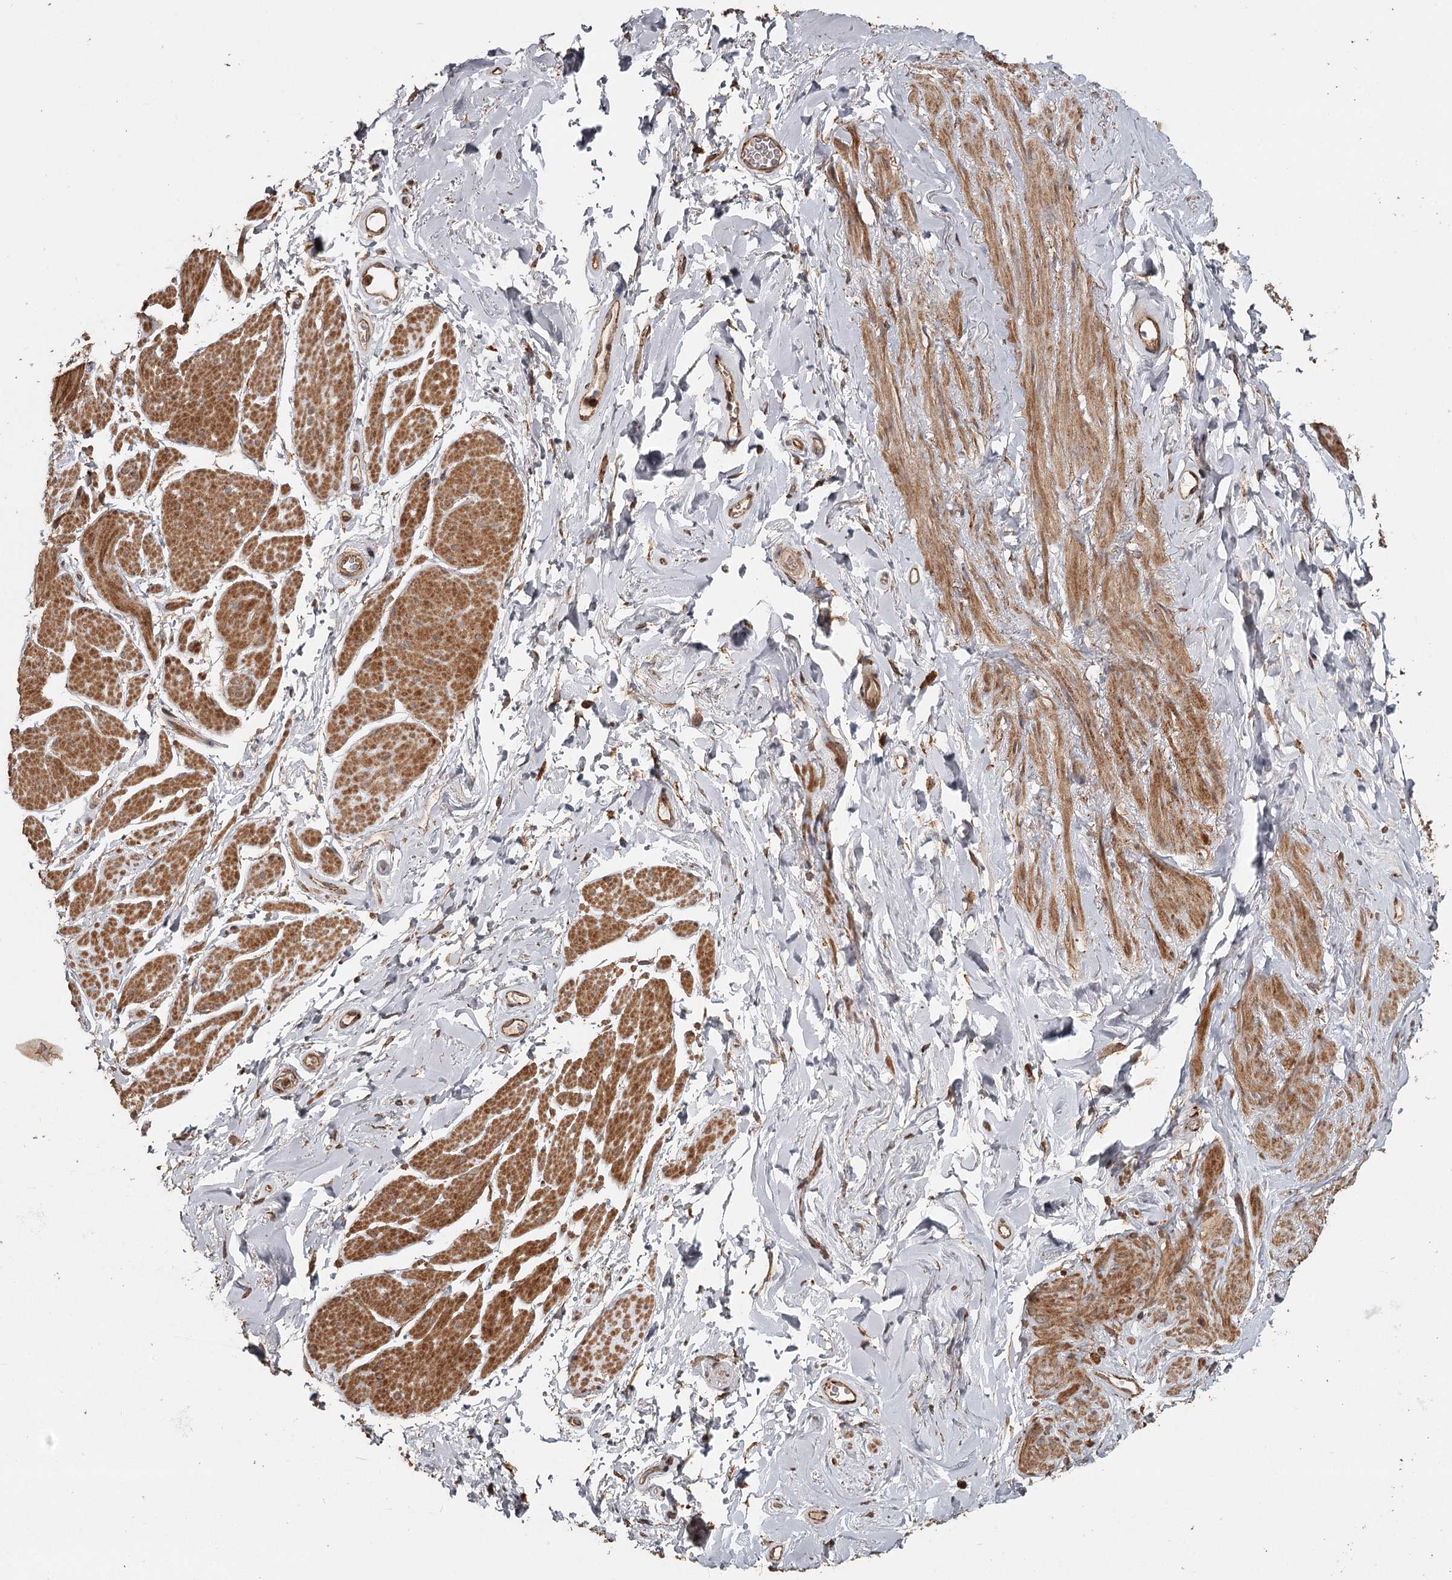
{"staining": {"intensity": "moderate", "quantity": ">75%", "location": "cytoplasmic/membranous"}, "tissue": "smooth muscle", "cell_type": "Smooth muscle cells", "image_type": "normal", "snomed": [{"axis": "morphology", "description": "Normal tissue, NOS"}, {"axis": "topography", "description": "Smooth muscle"}, {"axis": "topography", "description": "Peripheral nerve tissue"}], "caption": "Smooth muscle cells show medium levels of moderate cytoplasmic/membranous expression in approximately >75% of cells in normal human smooth muscle.", "gene": "FAXC", "patient": {"sex": "male", "age": 69}}